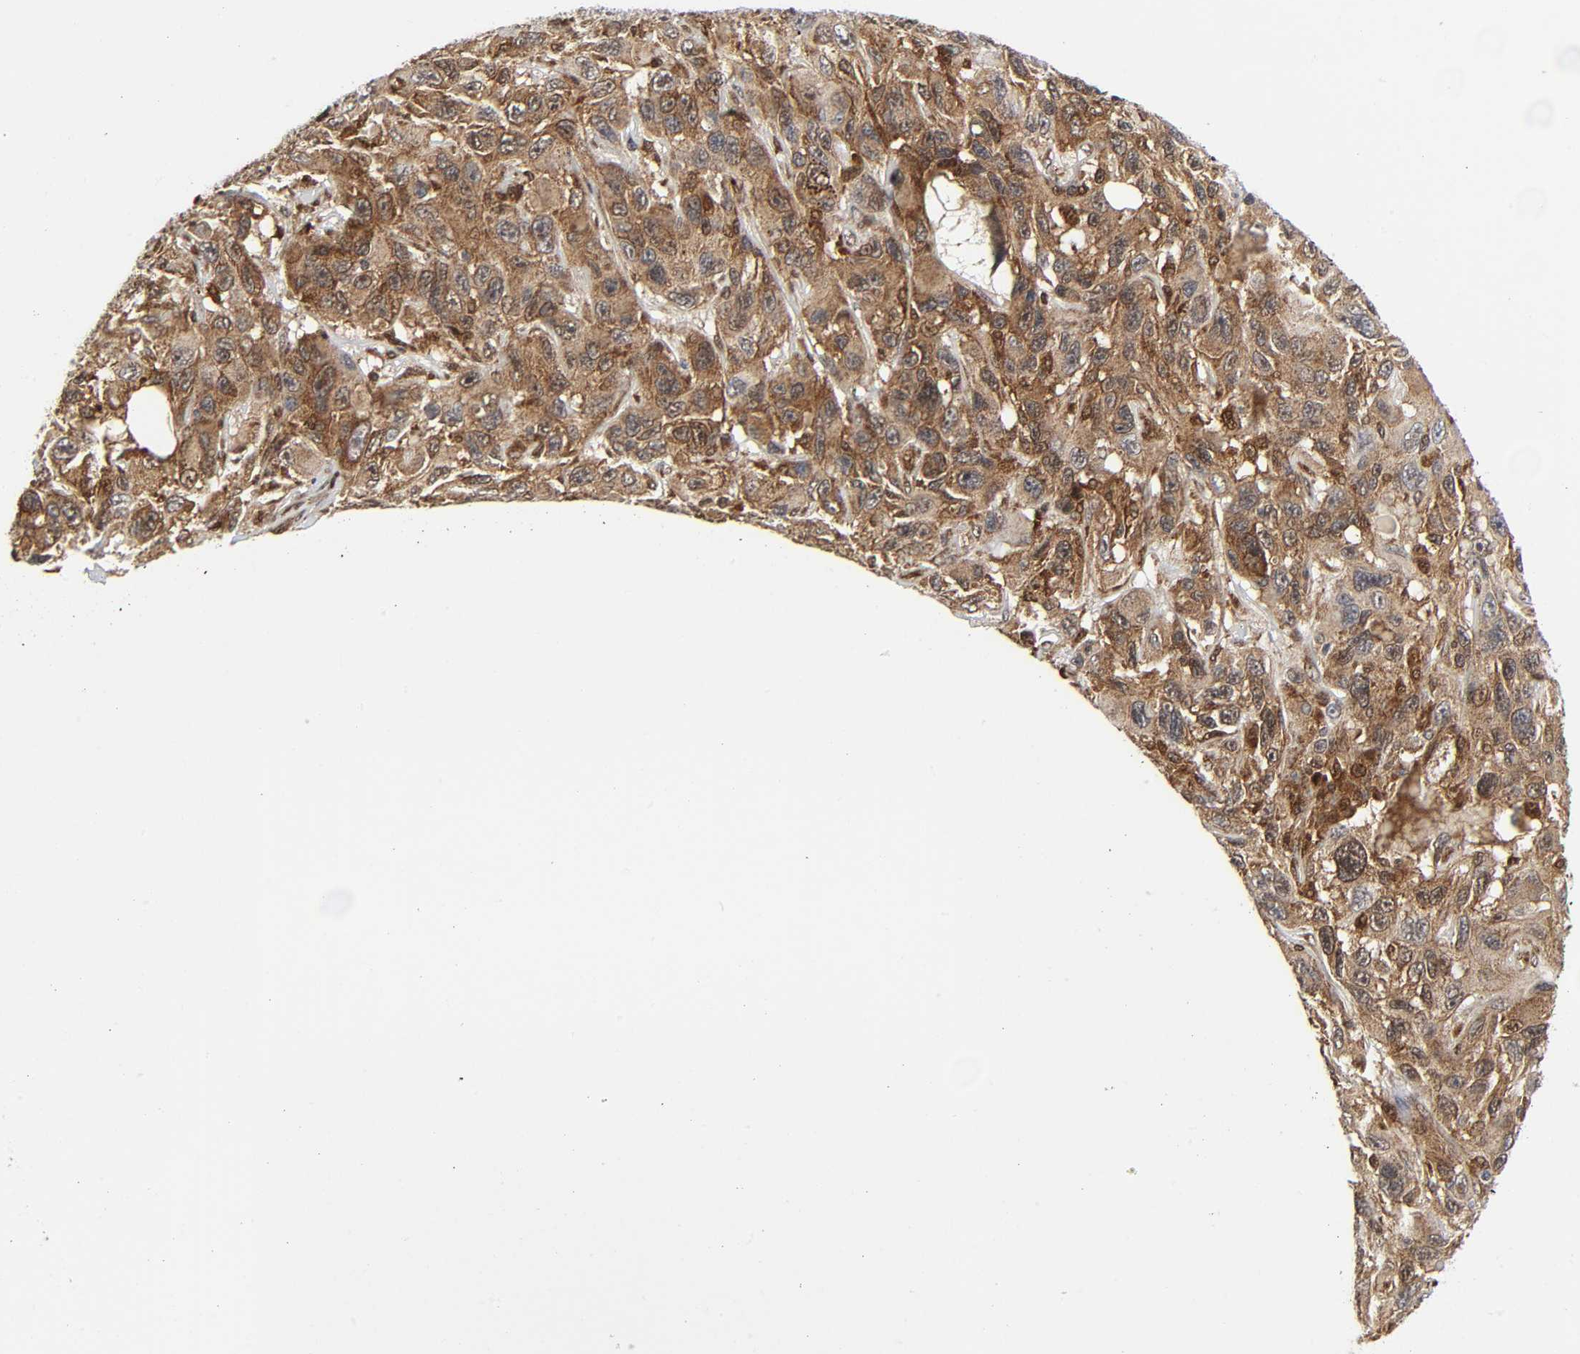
{"staining": {"intensity": "moderate", "quantity": ">75%", "location": "cytoplasmic/membranous"}, "tissue": "melanoma", "cell_type": "Tumor cells", "image_type": "cancer", "snomed": [{"axis": "morphology", "description": "Malignant melanoma, NOS"}, {"axis": "topography", "description": "Skin"}], "caption": "High-magnification brightfield microscopy of melanoma stained with DAB (brown) and counterstained with hematoxylin (blue). tumor cells exhibit moderate cytoplasmic/membranous staining is appreciated in approximately>75% of cells.", "gene": "MAPK1", "patient": {"sex": "male", "age": 53}}